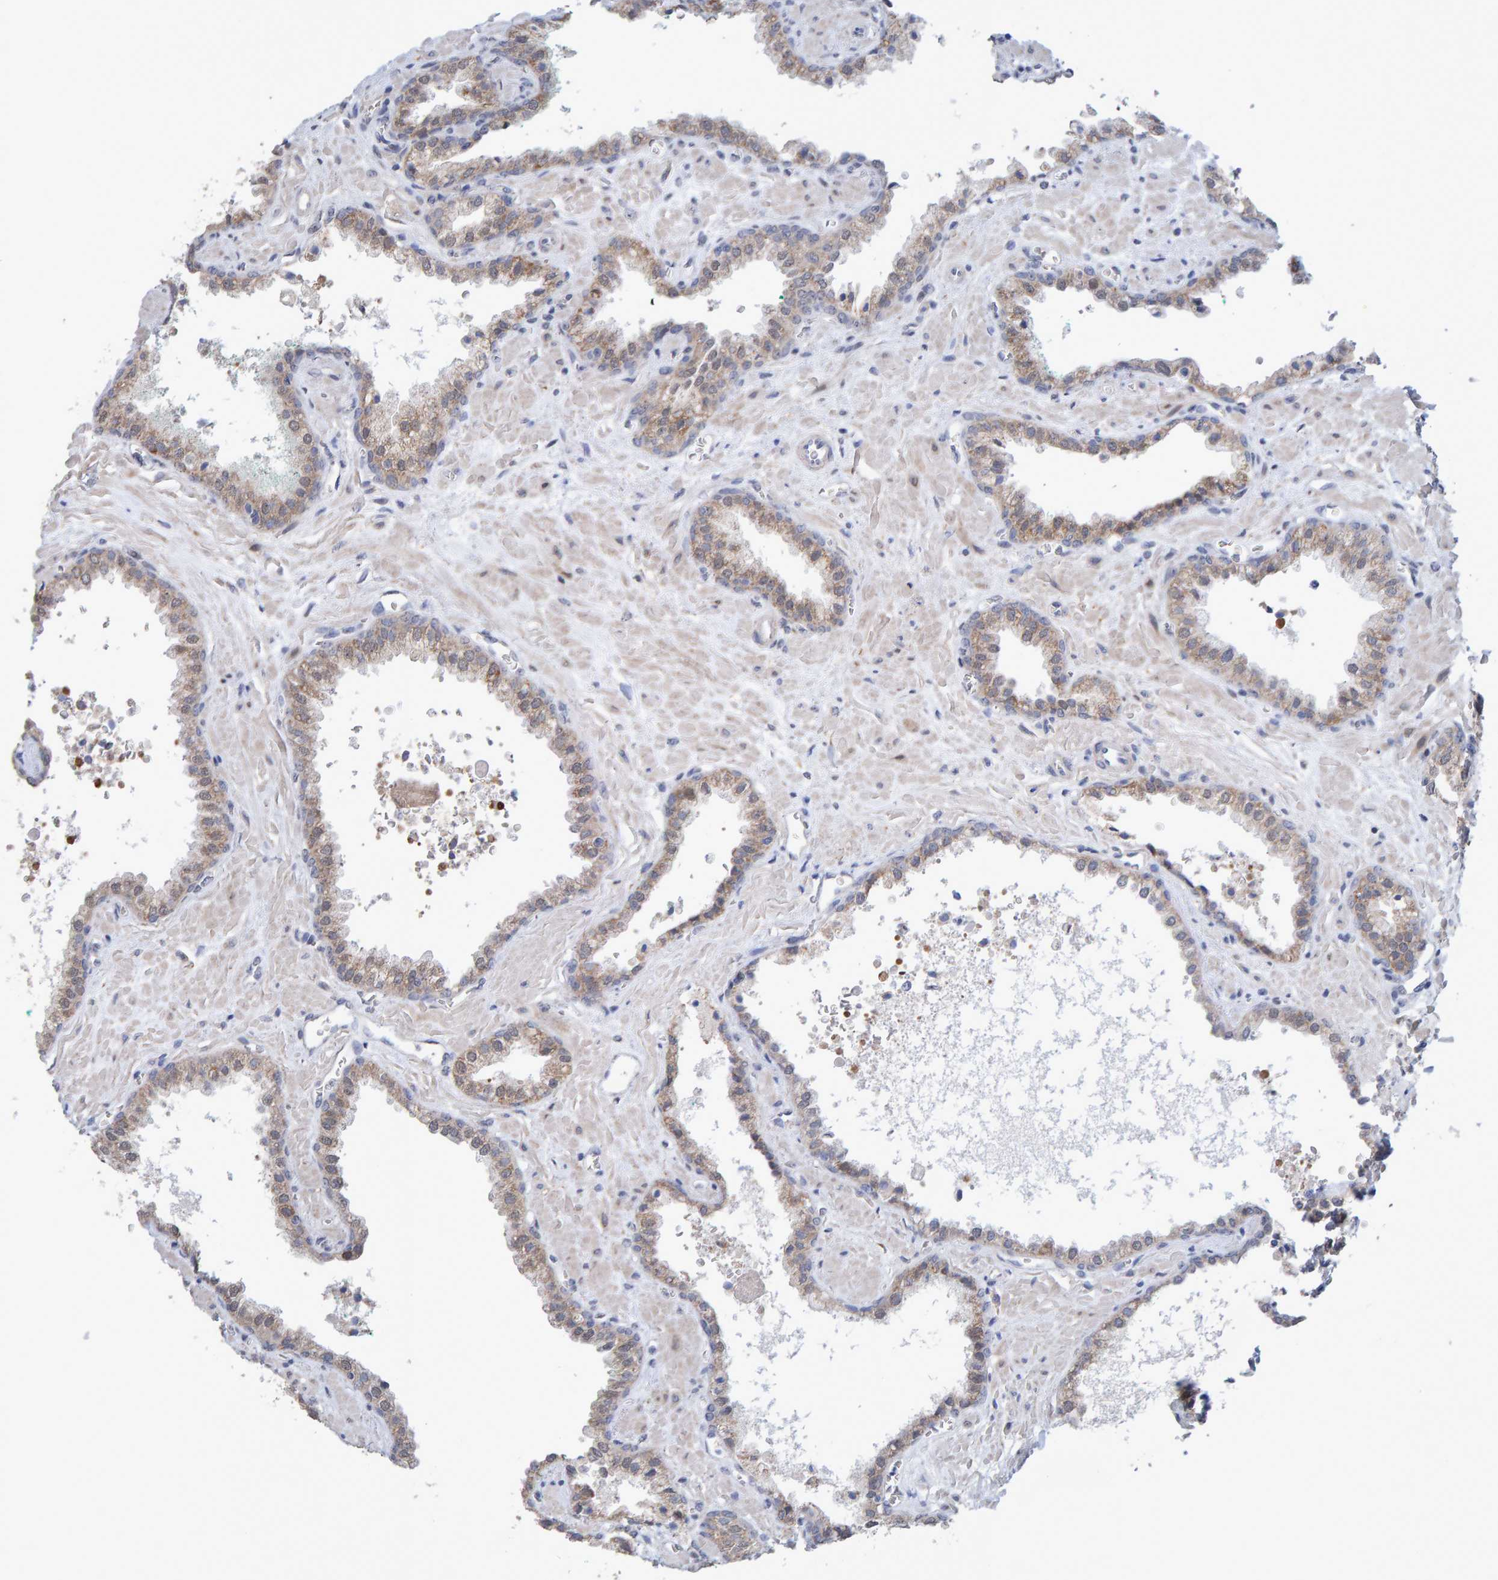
{"staining": {"intensity": "weak", "quantity": ">75%", "location": "cytoplasmic/membranous"}, "tissue": "prostate cancer", "cell_type": "Tumor cells", "image_type": "cancer", "snomed": [{"axis": "morphology", "description": "Adenocarcinoma, Low grade"}, {"axis": "topography", "description": "Prostate"}], "caption": "Immunohistochemistry (IHC) histopathology image of neoplastic tissue: human prostate adenocarcinoma (low-grade) stained using immunohistochemistry (IHC) reveals low levels of weak protein expression localized specifically in the cytoplasmic/membranous of tumor cells, appearing as a cytoplasmic/membranous brown color.", "gene": "USP43", "patient": {"sex": "male", "age": 71}}